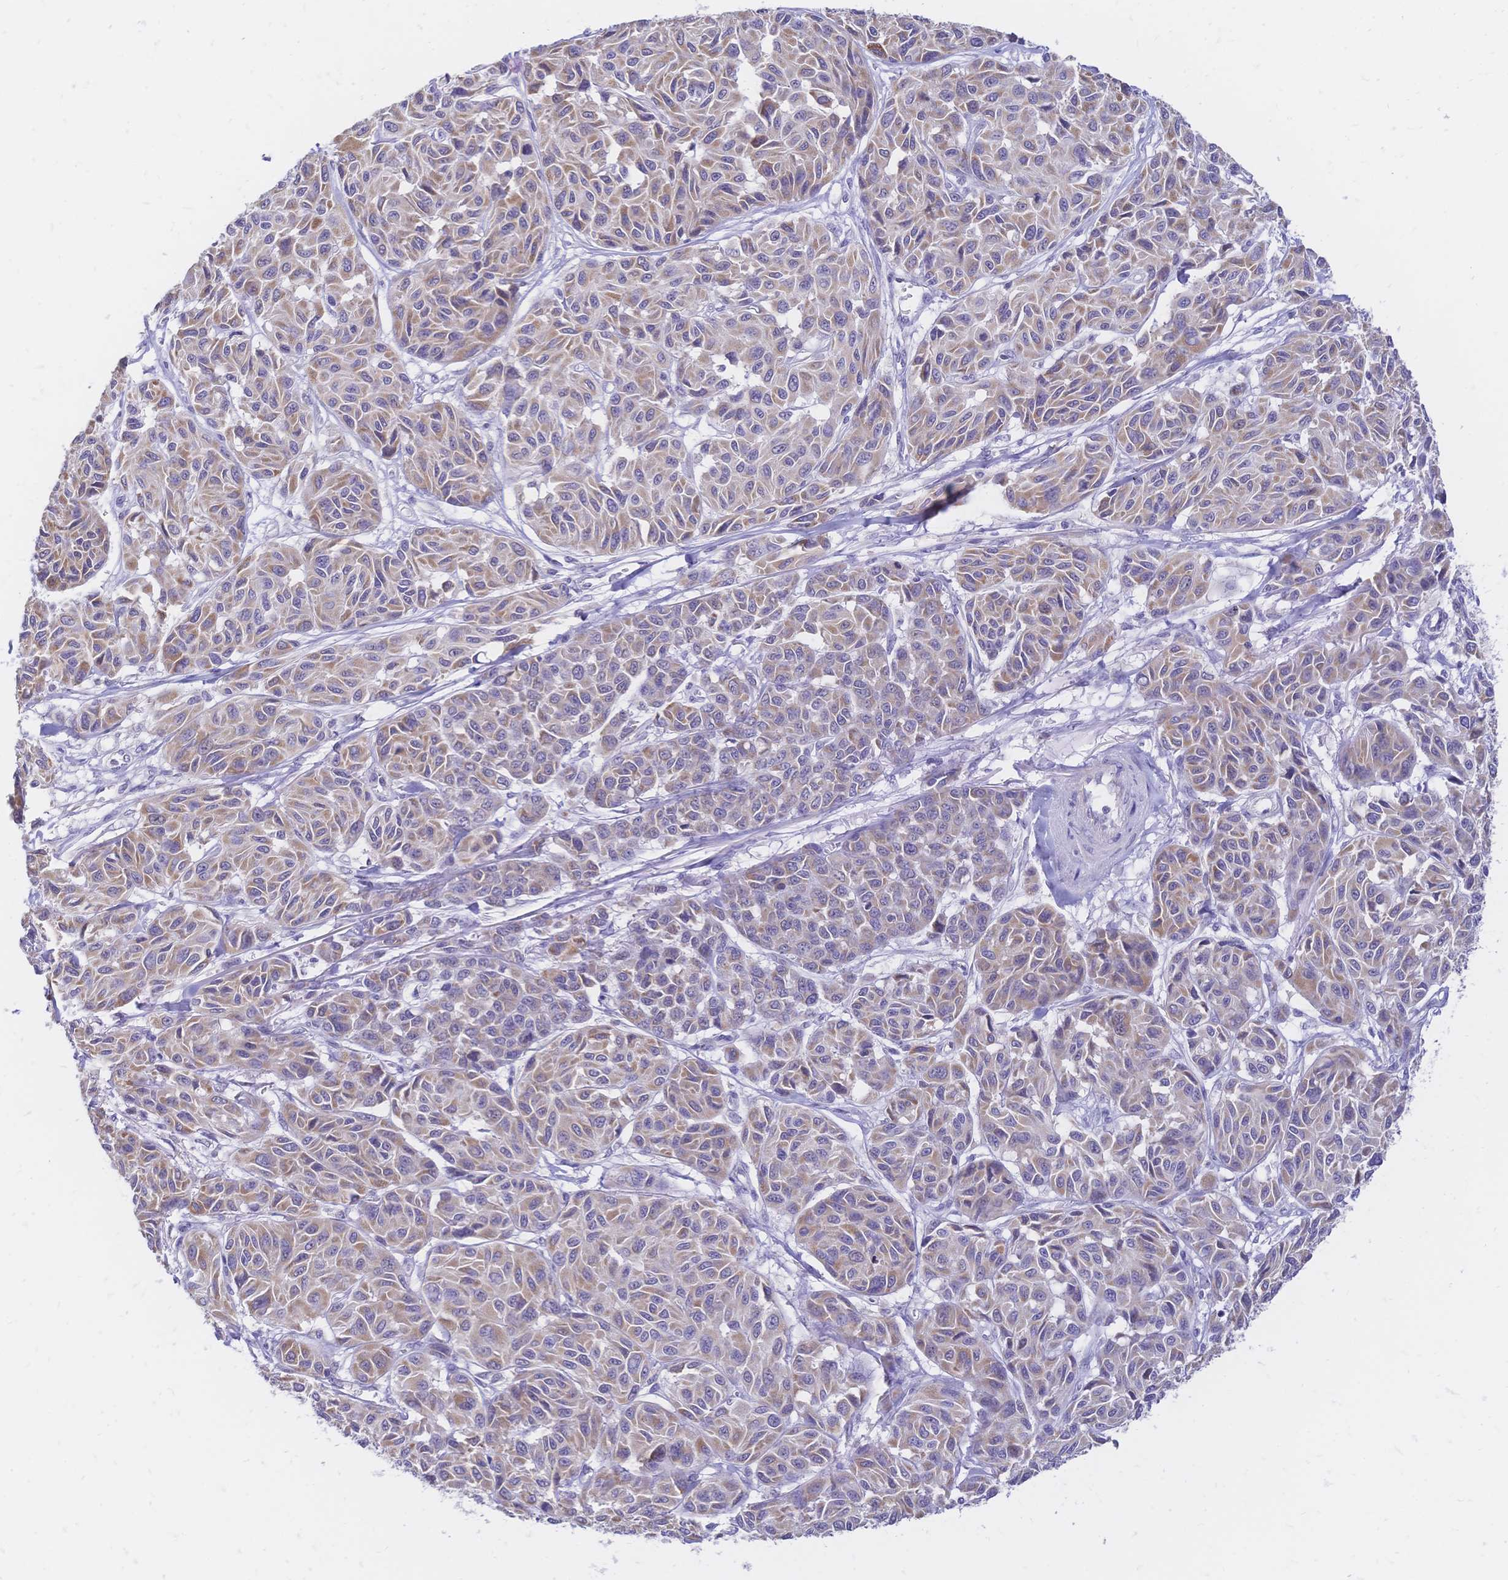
{"staining": {"intensity": "moderate", "quantity": "25%-75%", "location": "cytoplasmic/membranous"}, "tissue": "melanoma", "cell_type": "Tumor cells", "image_type": "cancer", "snomed": [{"axis": "morphology", "description": "Malignant melanoma, NOS"}, {"axis": "topography", "description": "Skin"}], "caption": "This micrograph displays malignant melanoma stained with immunohistochemistry (IHC) to label a protein in brown. The cytoplasmic/membranous of tumor cells show moderate positivity for the protein. Nuclei are counter-stained blue.", "gene": "CLEC18B", "patient": {"sex": "female", "age": 66}}